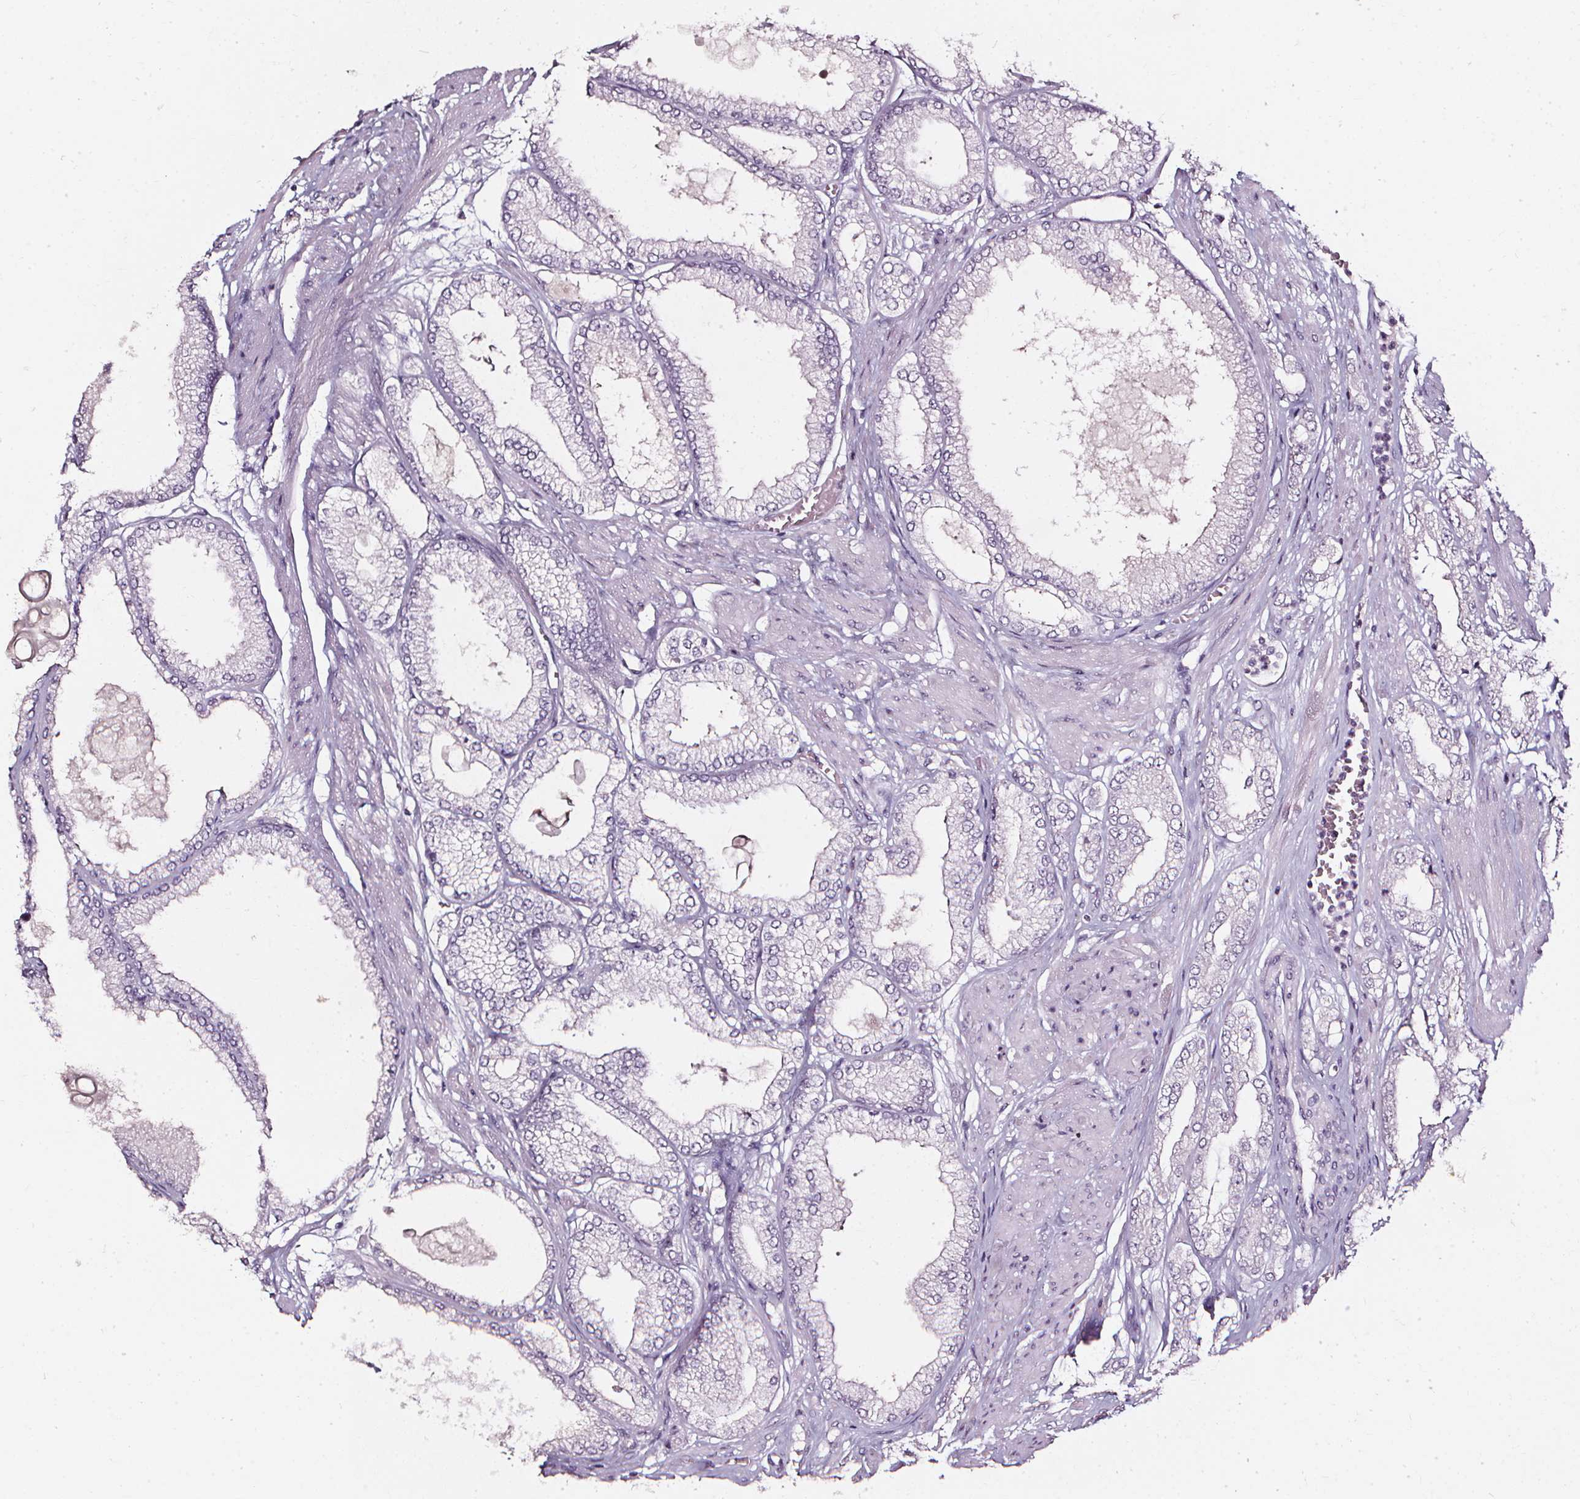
{"staining": {"intensity": "negative", "quantity": "none", "location": "none"}, "tissue": "prostate cancer", "cell_type": "Tumor cells", "image_type": "cancer", "snomed": [{"axis": "morphology", "description": "Adenocarcinoma, High grade"}, {"axis": "topography", "description": "Prostate"}], "caption": "Tumor cells are negative for brown protein staining in prostate cancer.", "gene": "DEFA5", "patient": {"sex": "male", "age": 68}}